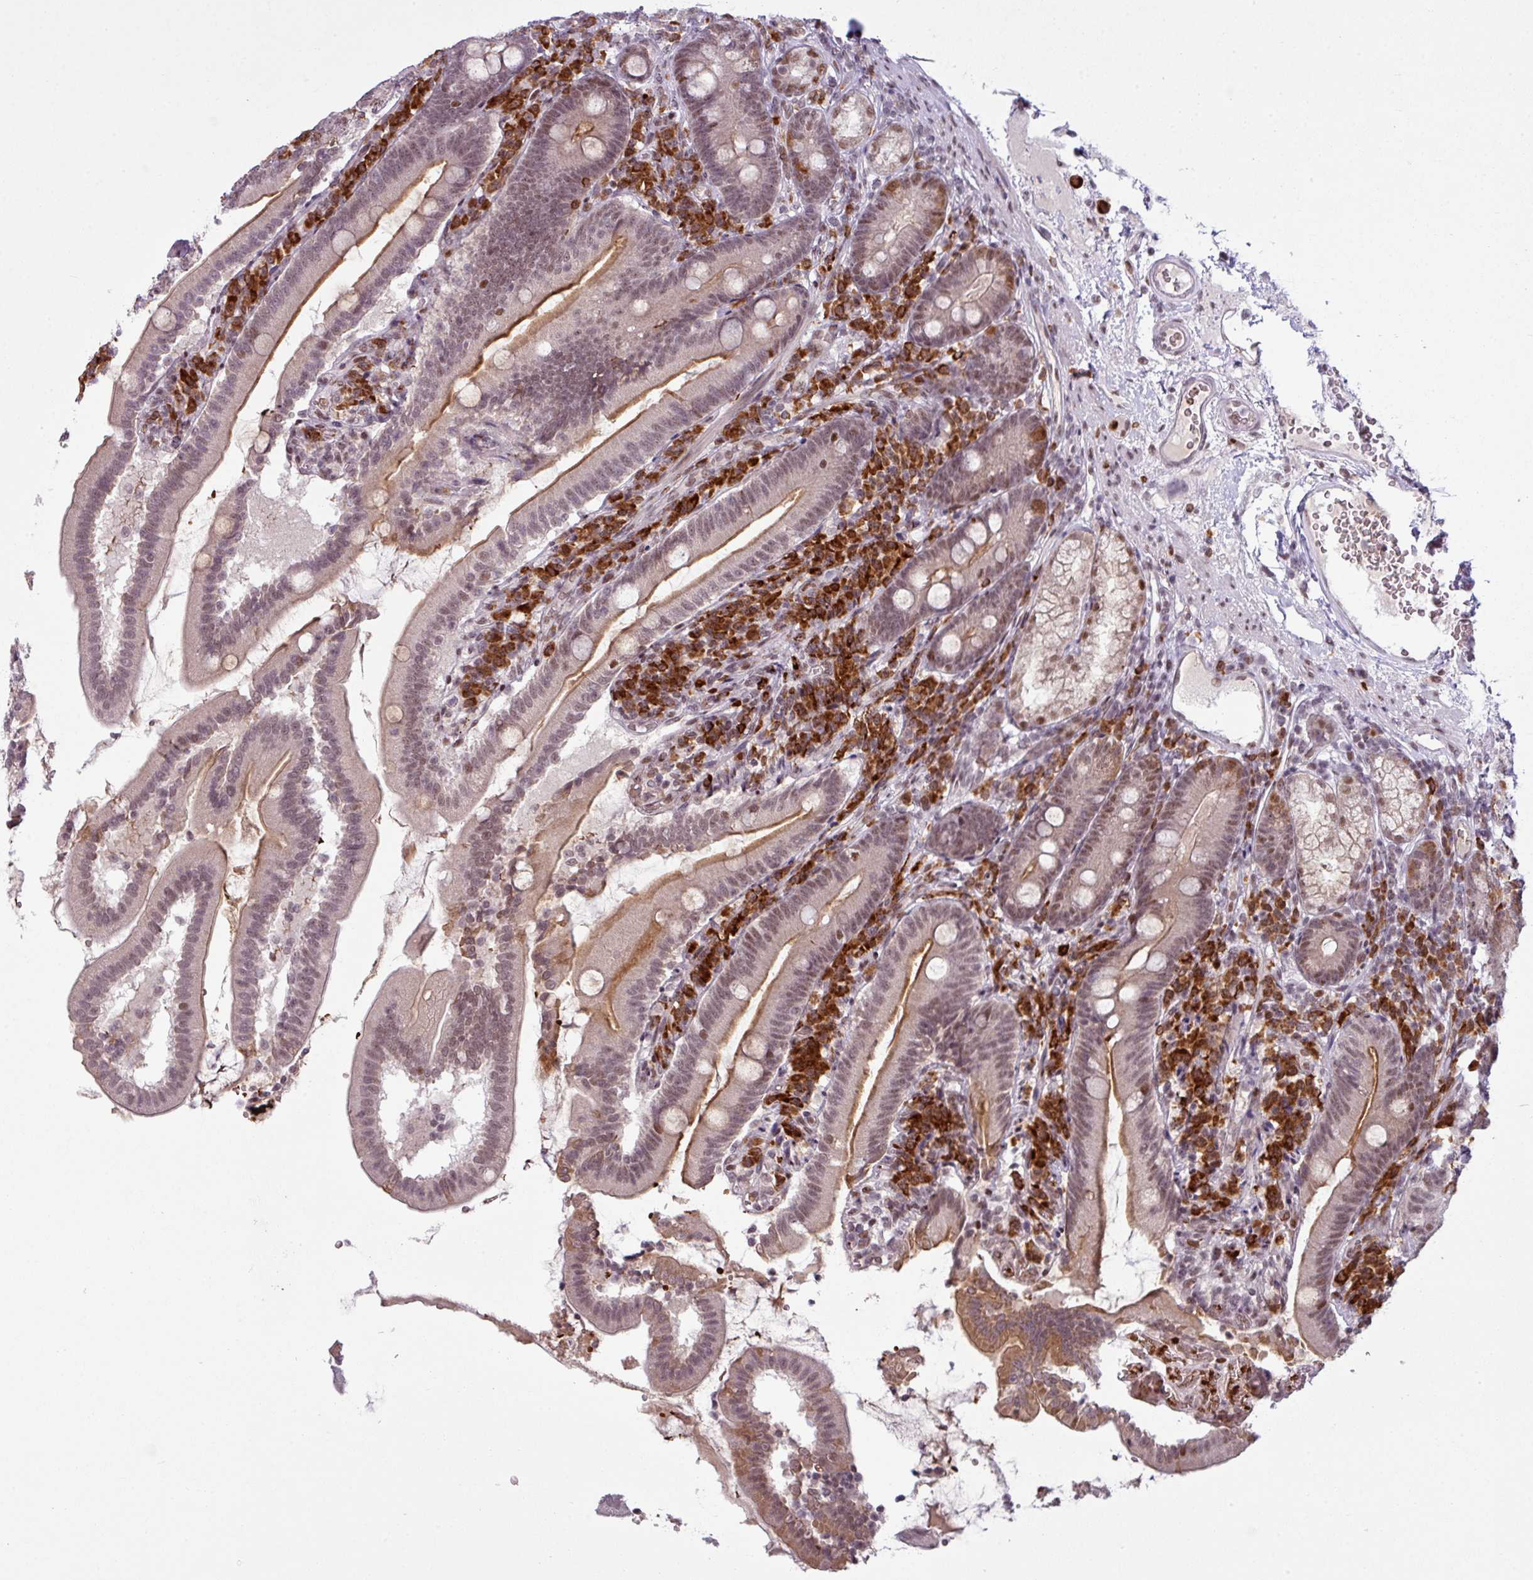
{"staining": {"intensity": "moderate", "quantity": ">75%", "location": "cytoplasmic/membranous,nuclear"}, "tissue": "duodenum", "cell_type": "Glandular cells", "image_type": "normal", "snomed": [{"axis": "morphology", "description": "Normal tissue, NOS"}, {"axis": "topography", "description": "Duodenum"}], "caption": "Protein expression analysis of unremarkable duodenum displays moderate cytoplasmic/membranous,nuclear positivity in about >75% of glandular cells. (DAB IHC, brown staining for protein, blue staining for nuclei).", "gene": "PRDM5", "patient": {"sex": "female", "age": 67}}